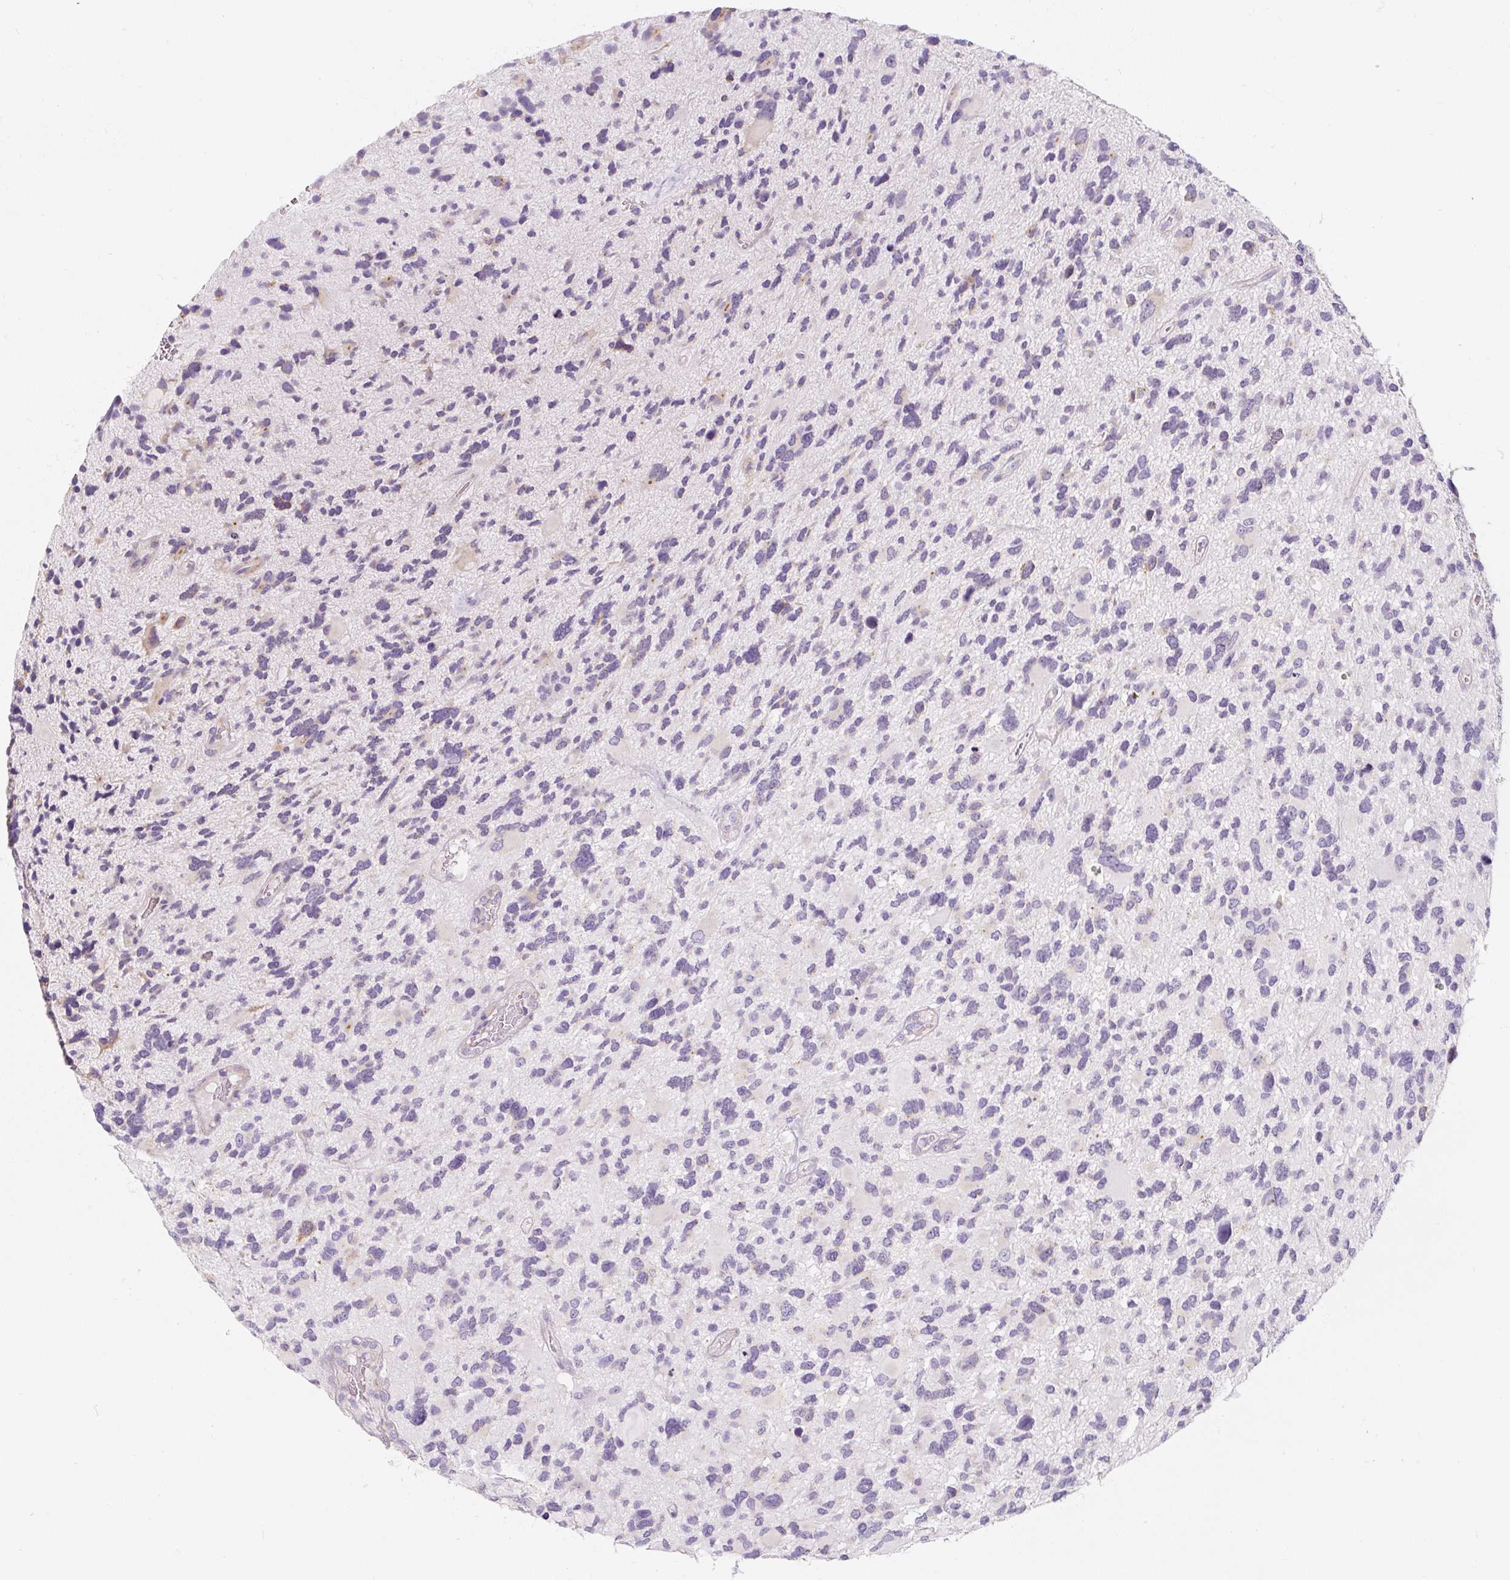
{"staining": {"intensity": "weak", "quantity": "<25%", "location": "cytoplasmic/membranous"}, "tissue": "glioma", "cell_type": "Tumor cells", "image_type": "cancer", "snomed": [{"axis": "morphology", "description": "Glioma, malignant, High grade"}, {"axis": "topography", "description": "Brain"}], "caption": "The IHC image has no significant staining in tumor cells of glioma tissue.", "gene": "PWWP3B", "patient": {"sex": "female", "age": 11}}